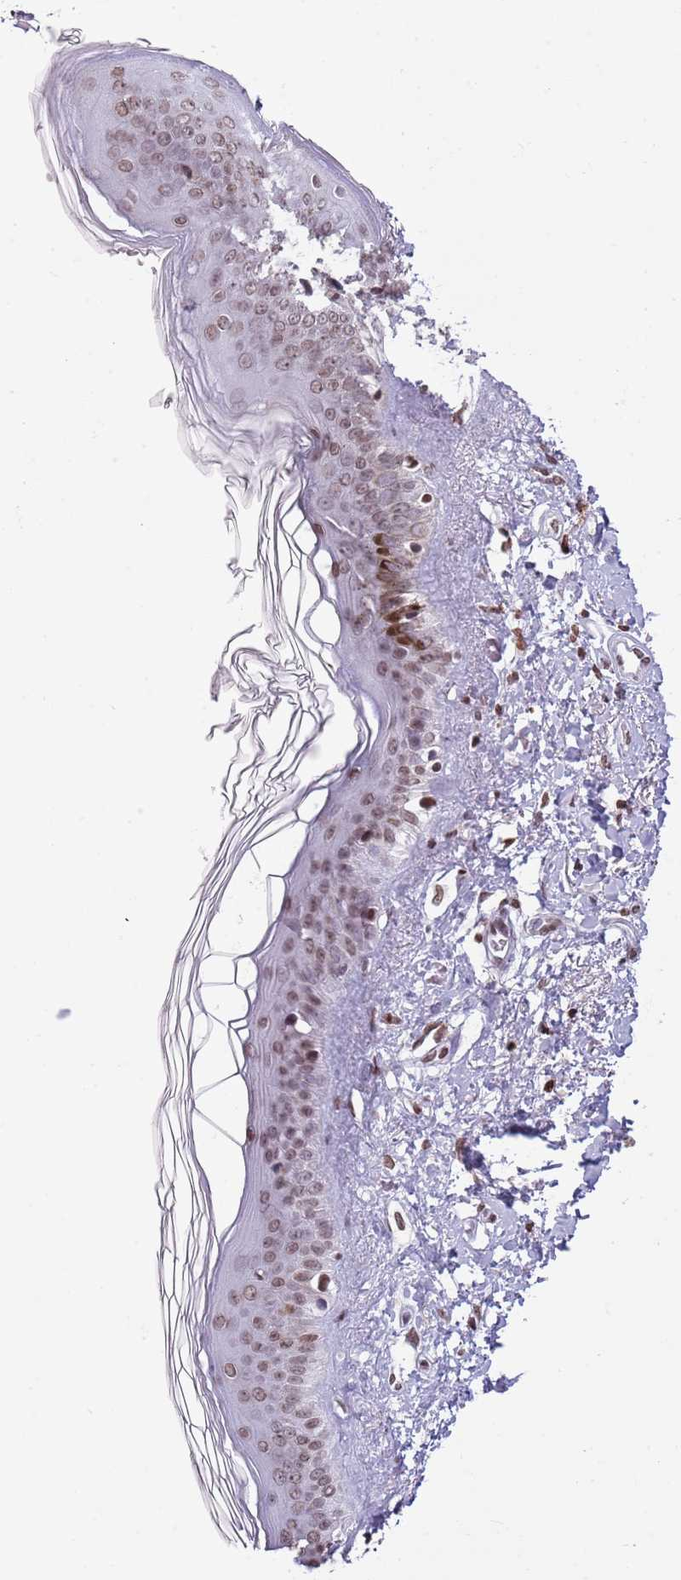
{"staining": {"intensity": "moderate", "quantity": ">75%", "location": "nuclear"}, "tissue": "skin", "cell_type": "Fibroblasts", "image_type": "normal", "snomed": [{"axis": "morphology", "description": "Normal tissue, NOS"}, {"axis": "topography", "description": "Skin"}], "caption": "Skin stained with DAB immunohistochemistry (IHC) reveals medium levels of moderate nuclear positivity in approximately >75% of fibroblasts. The staining was performed using DAB (3,3'-diaminobenzidine), with brown indicating positive protein expression. Nuclei are stained blue with hematoxylin.", "gene": "KPNA3", "patient": {"sex": "female", "age": 58}}